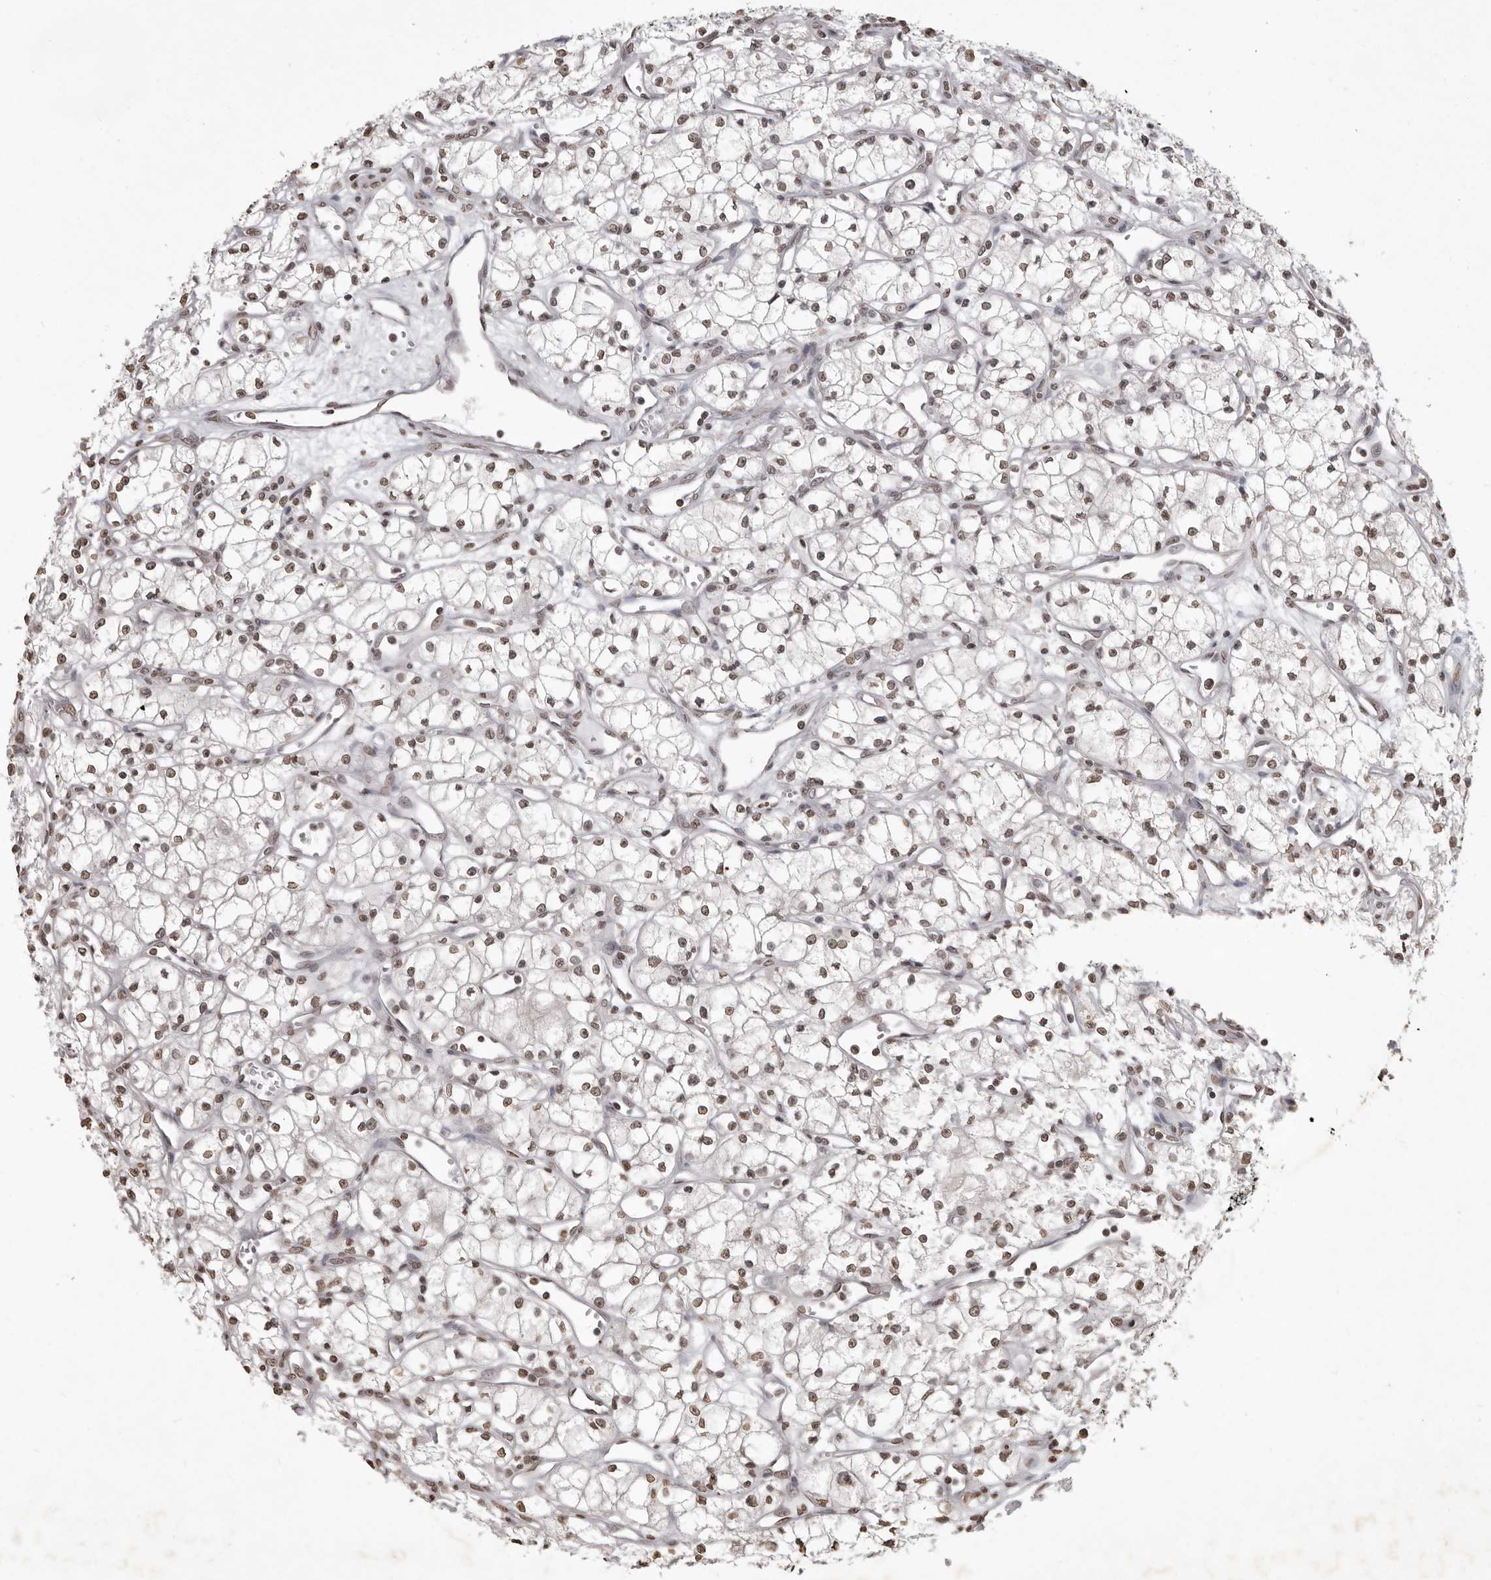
{"staining": {"intensity": "weak", "quantity": ">75%", "location": "nuclear"}, "tissue": "renal cancer", "cell_type": "Tumor cells", "image_type": "cancer", "snomed": [{"axis": "morphology", "description": "Adenocarcinoma, NOS"}, {"axis": "topography", "description": "Kidney"}], "caption": "Brown immunohistochemical staining in renal adenocarcinoma exhibits weak nuclear positivity in about >75% of tumor cells.", "gene": "WDR45", "patient": {"sex": "male", "age": 59}}